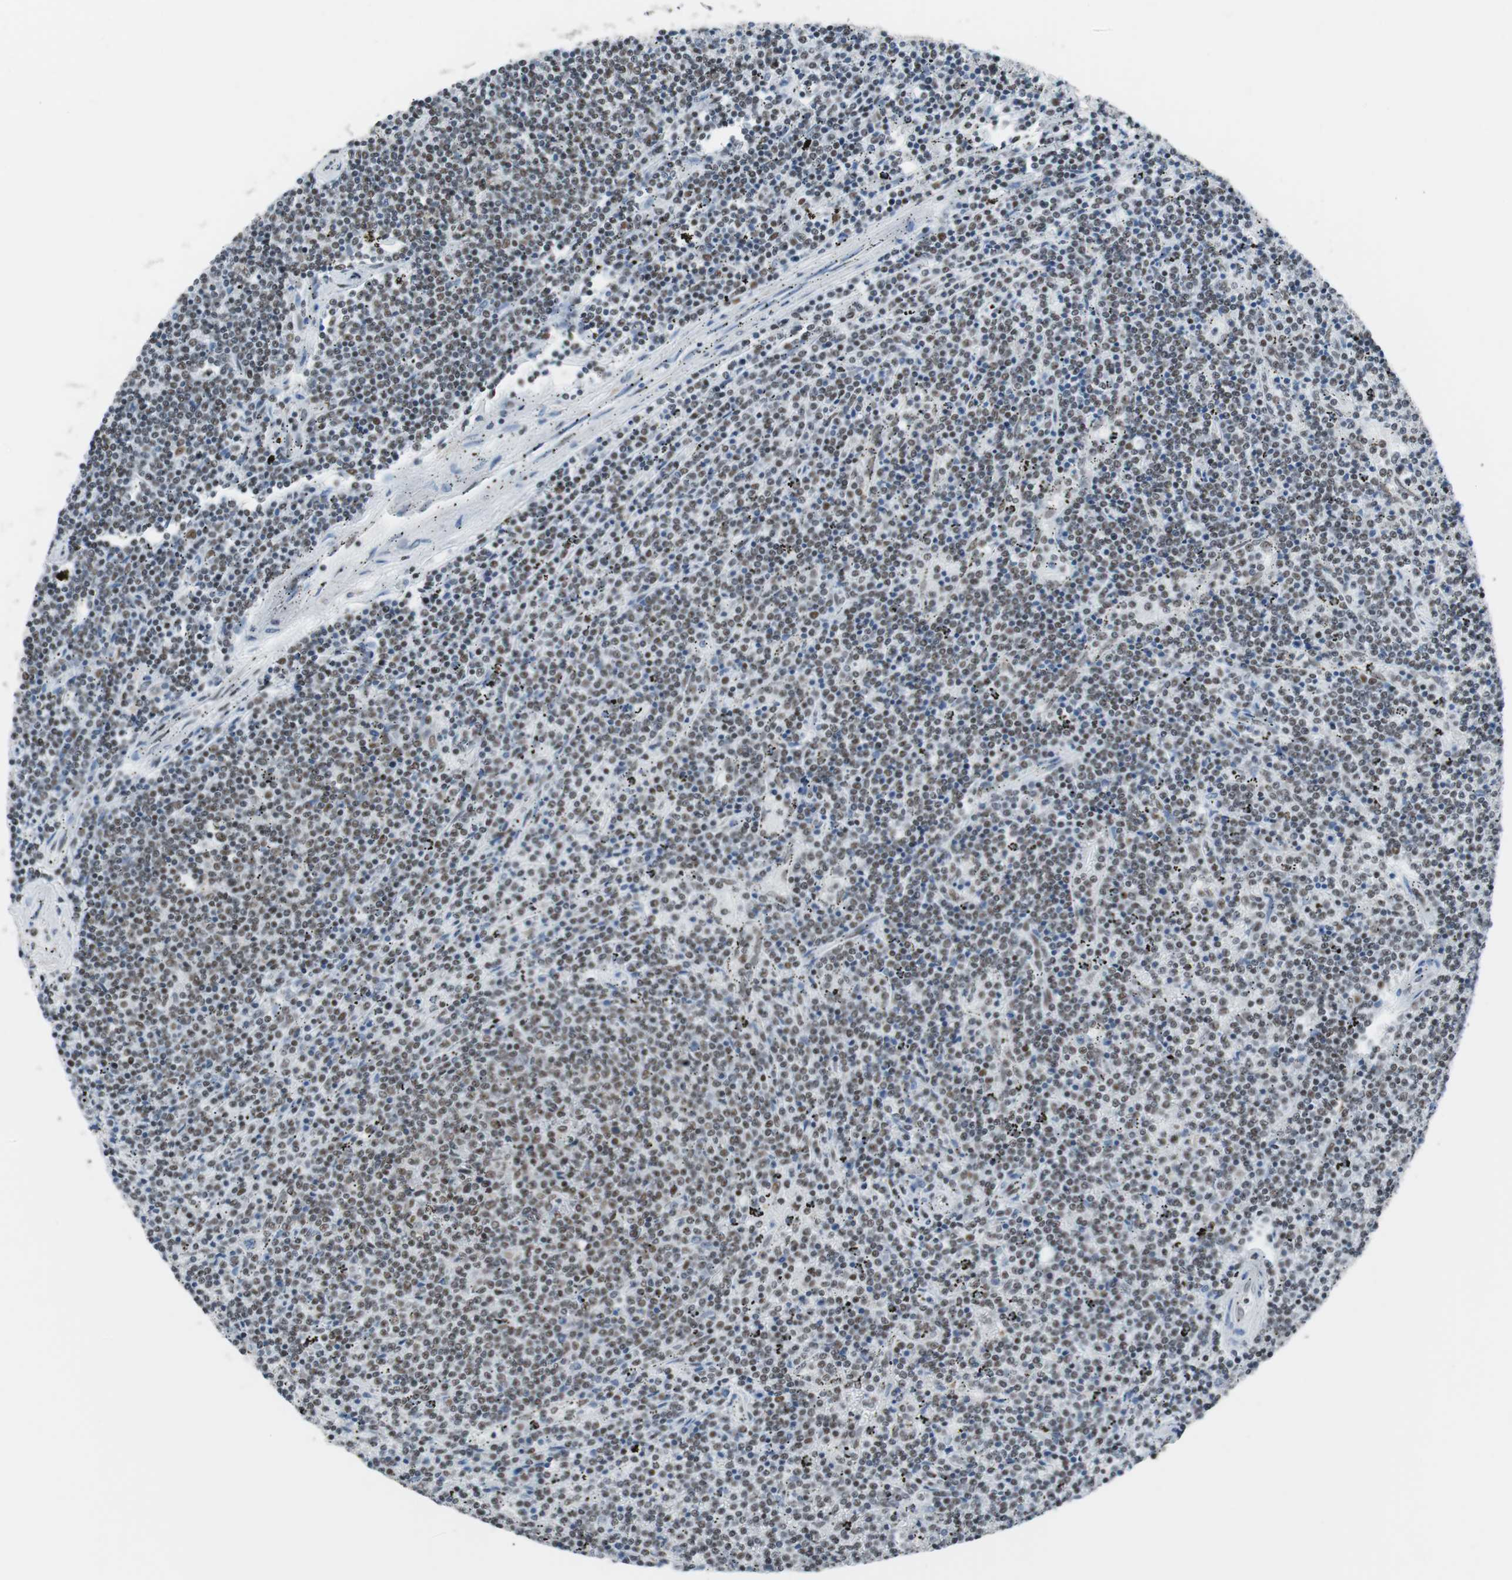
{"staining": {"intensity": "moderate", "quantity": ">75%", "location": "nuclear"}, "tissue": "lymphoma", "cell_type": "Tumor cells", "image_type": "cancer", "snomed": [{"axis": "morphology", "description": "Malignant lymphoma, non-Hodgkin's type, Low grade"}, {"axis": "topography", "description": "Spleen"}], "caption": "IHC of human lymphoma exhibits medium levels of moderate nuclear staining in about >75% of tumor cells. The protein of interest is shown in brown color, while the nuclei are stained blue.", "gene": "ARID1A", "patient": {"sex": "female", "age": 50}}